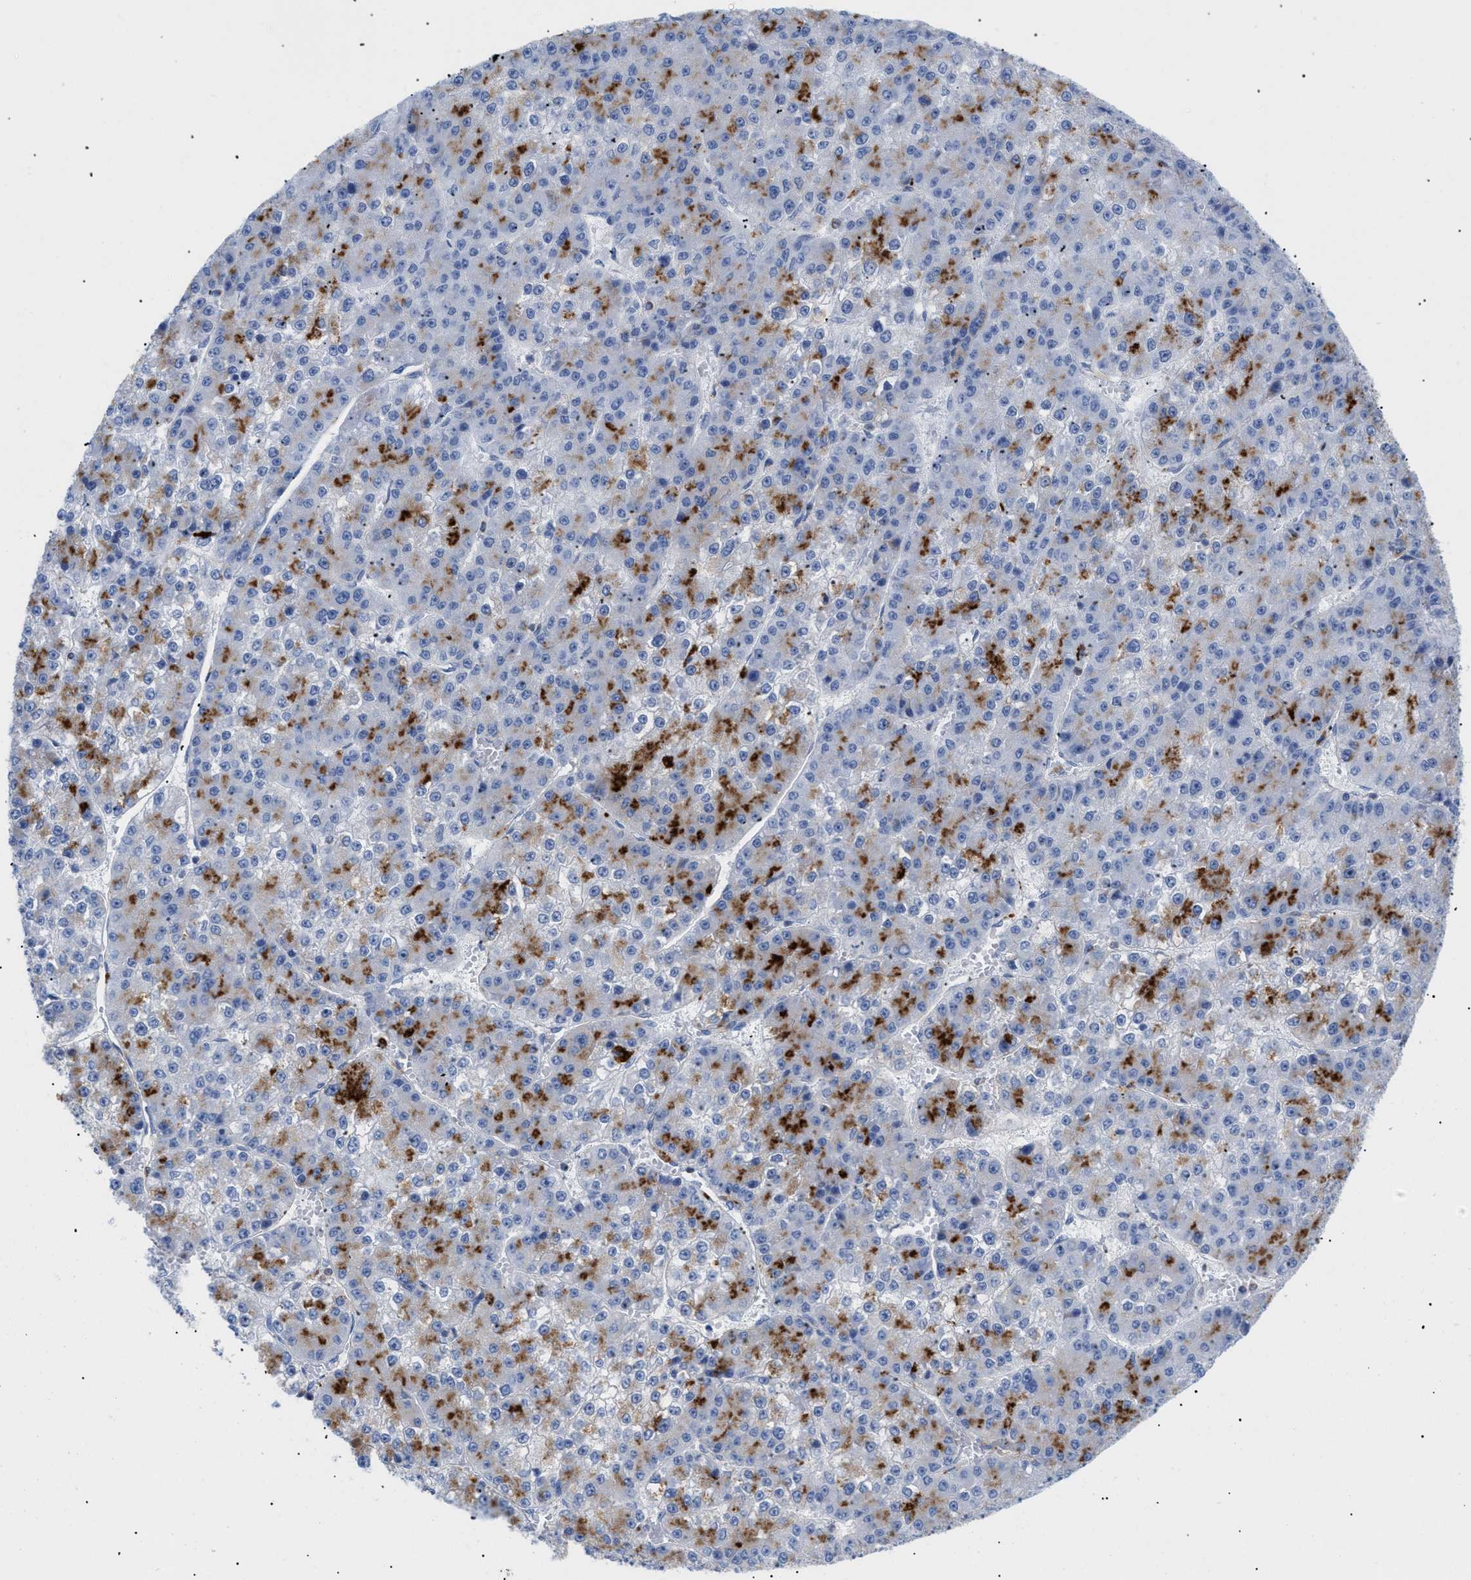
{"staining": {"intensity": "strong", "quantity": "<25%", "location": "cytoplasmic/membranous"}, "tissue": "liver cancer", "cell_type": "Tumor cells", "image_type": "cancer", "snomed": [{"axis": "morphology", "description": "Carcinoma, Hepatocellular, NOS"}, {"axis": "topography", "description": "Liver"}], "caption": "This histopathology image exhibits hepatocellular carcinoma (liver) stained with immunohistochemistry (IHC) to label a protein in brown. The cytoplasmic/membranous of tumor cells show strong positivity for the protein. Nuclei are counter-stained blue.", "gene": "DRAM2", "patient": {"sex": "female", "age": 73}}